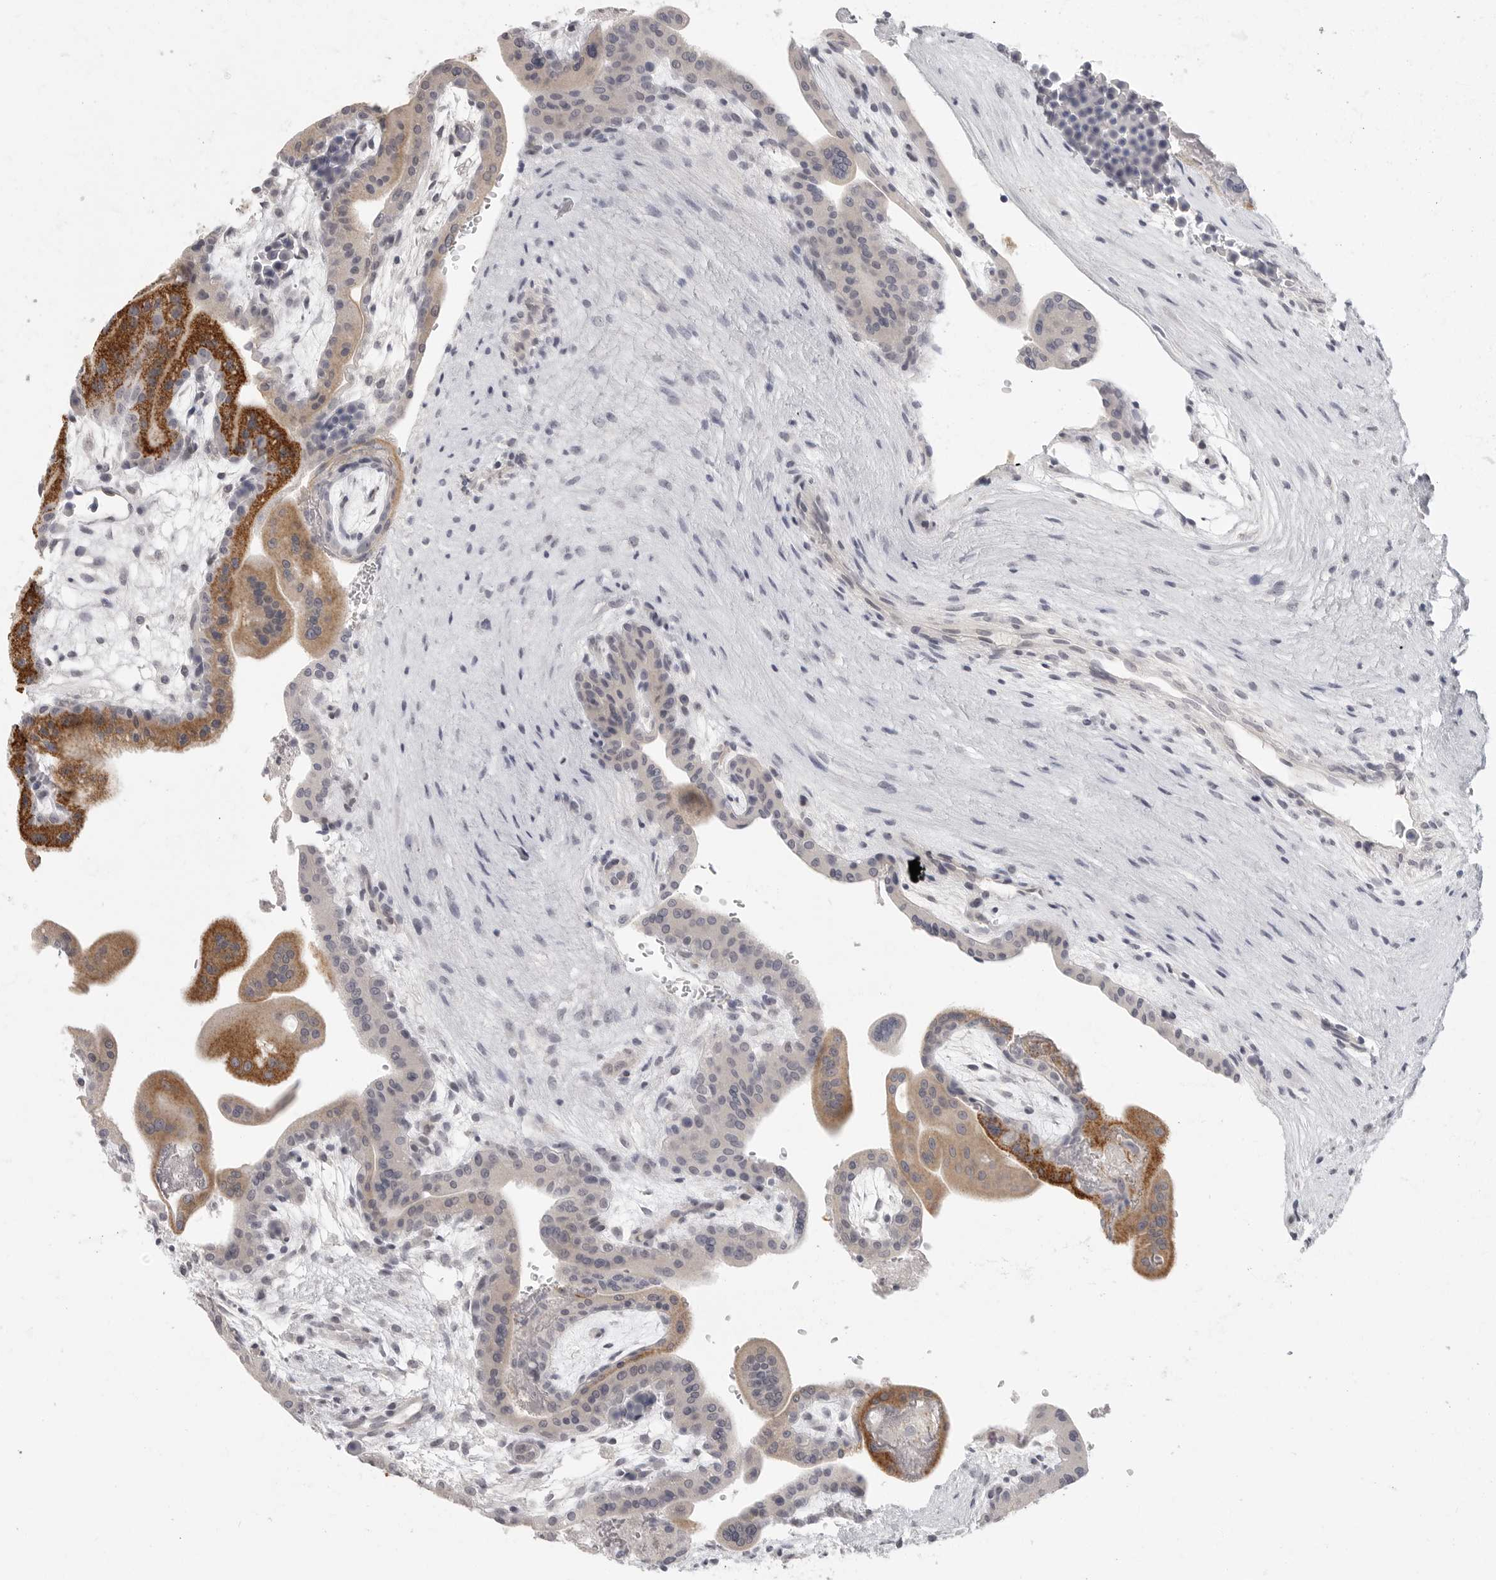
{"staining": {"intensity": "negative", "quantity": "none", "location": "none"}, "tissue": "placenta", "cell_type": "Decidual cells", "image_type": "normal", "snomed": [{"axis": "morphology", "description": "Normal tissue, NOS"}, {"axis": "topography", "description": "Placenta"}], "caption": "IHC of normal placenta demonstrates no expression in decidual cells. The staining is performed using DAB brown chromogen with nuclei counter-stained in using hematoxylin.", "gene": "HMGCS2", "patient": {"sex": "female", "age": 35}}